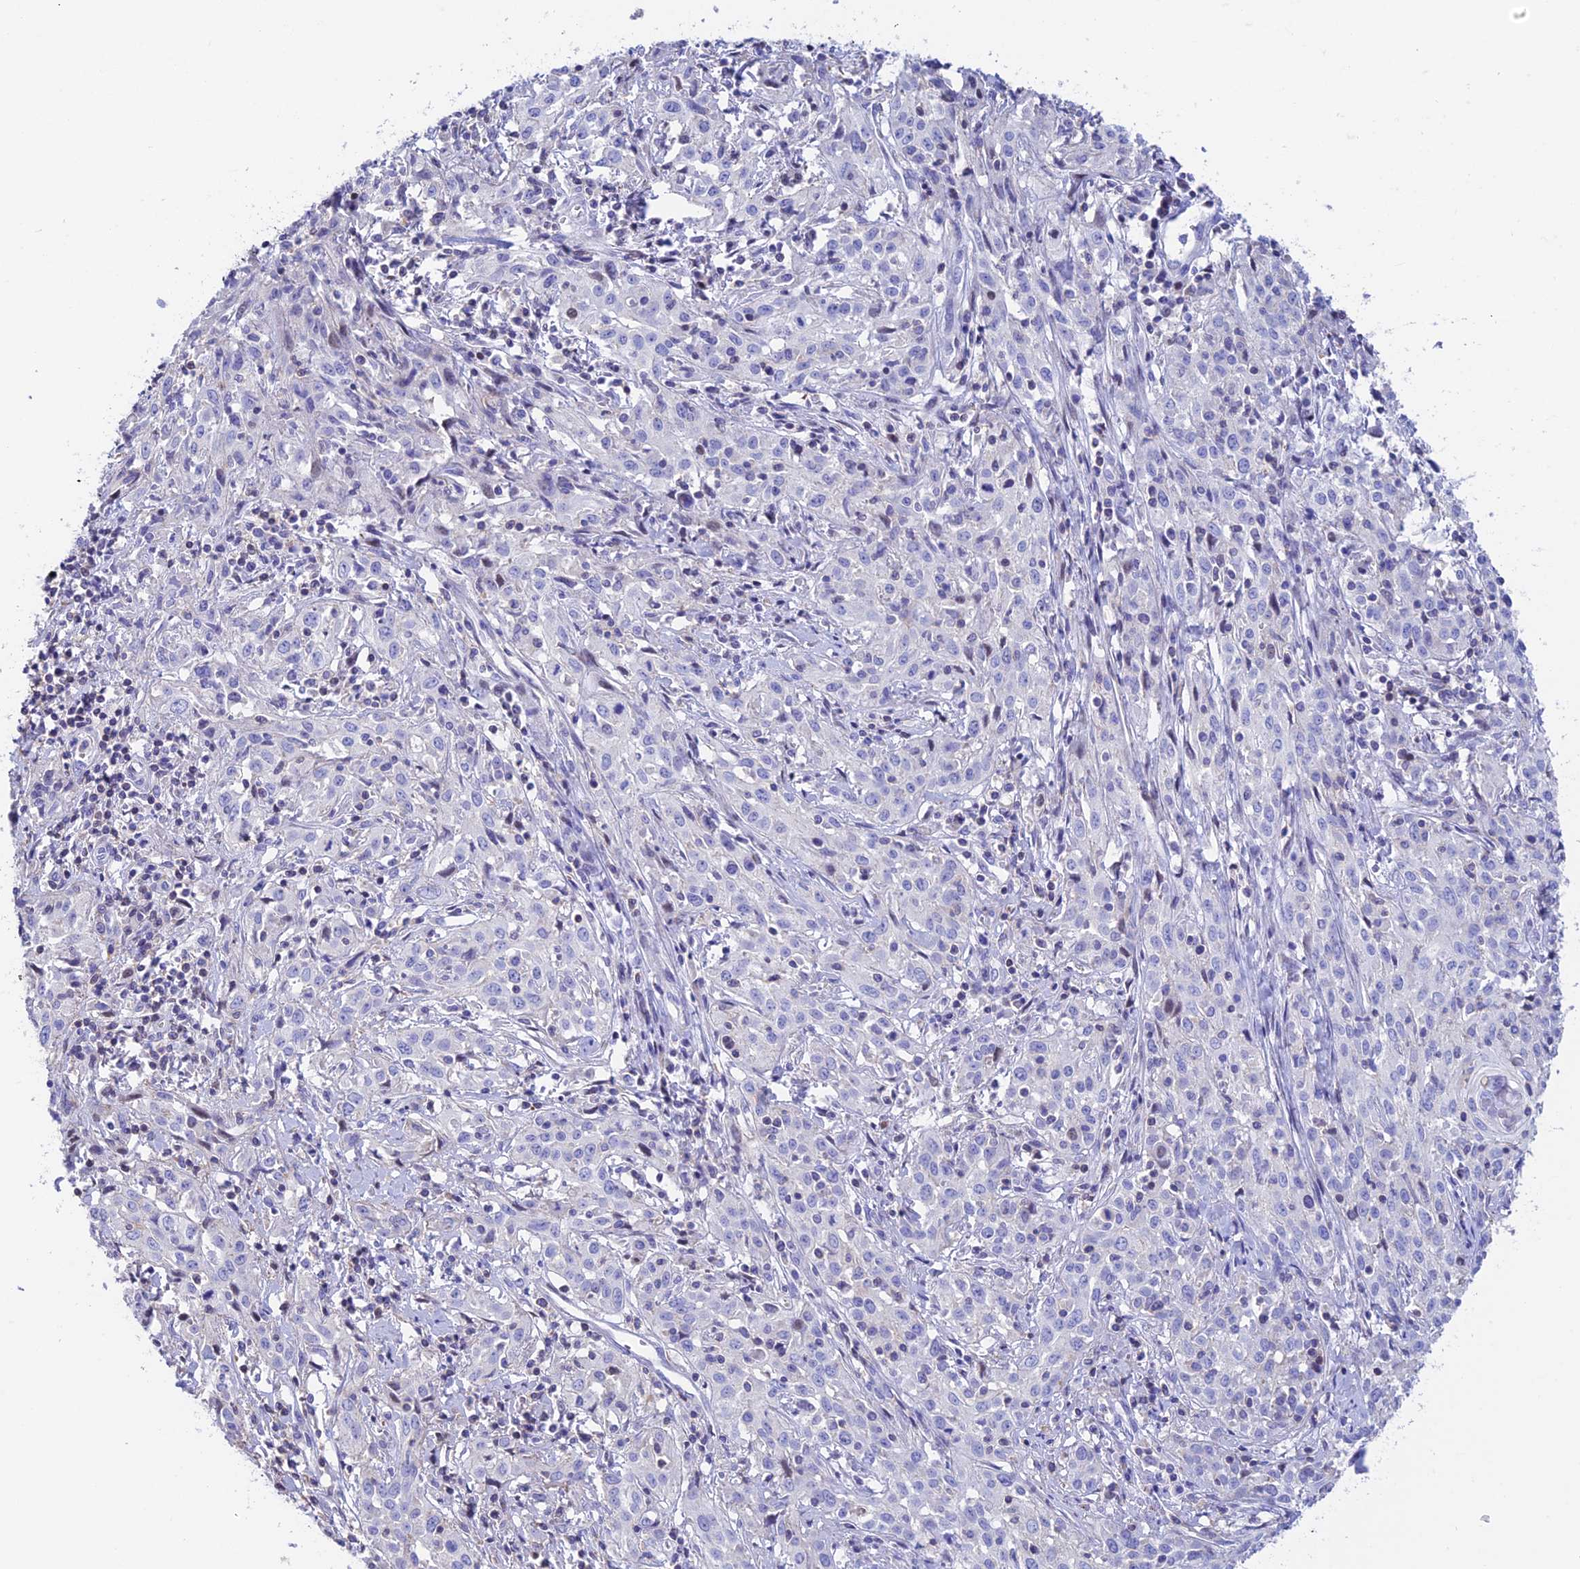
{"staining": {"intensity": "negative", "quantity": "none", "location": "none"}, "tissue": "cervical cancer", "cell_type": "Tumor cells", "image_type": "cancer", "snomed": [{"axis": "morphology", "description": "Squamous cell carcinoma, NOS"}, {"axis": "topography", "description": "Cervix"}], "caption": "Protein analysis of cervical squamous cell carcinoma demonstrates no significant positivity in tumor cells.", "gene": "PRIM1", "patient": {"sex": "female", "age": 57}}